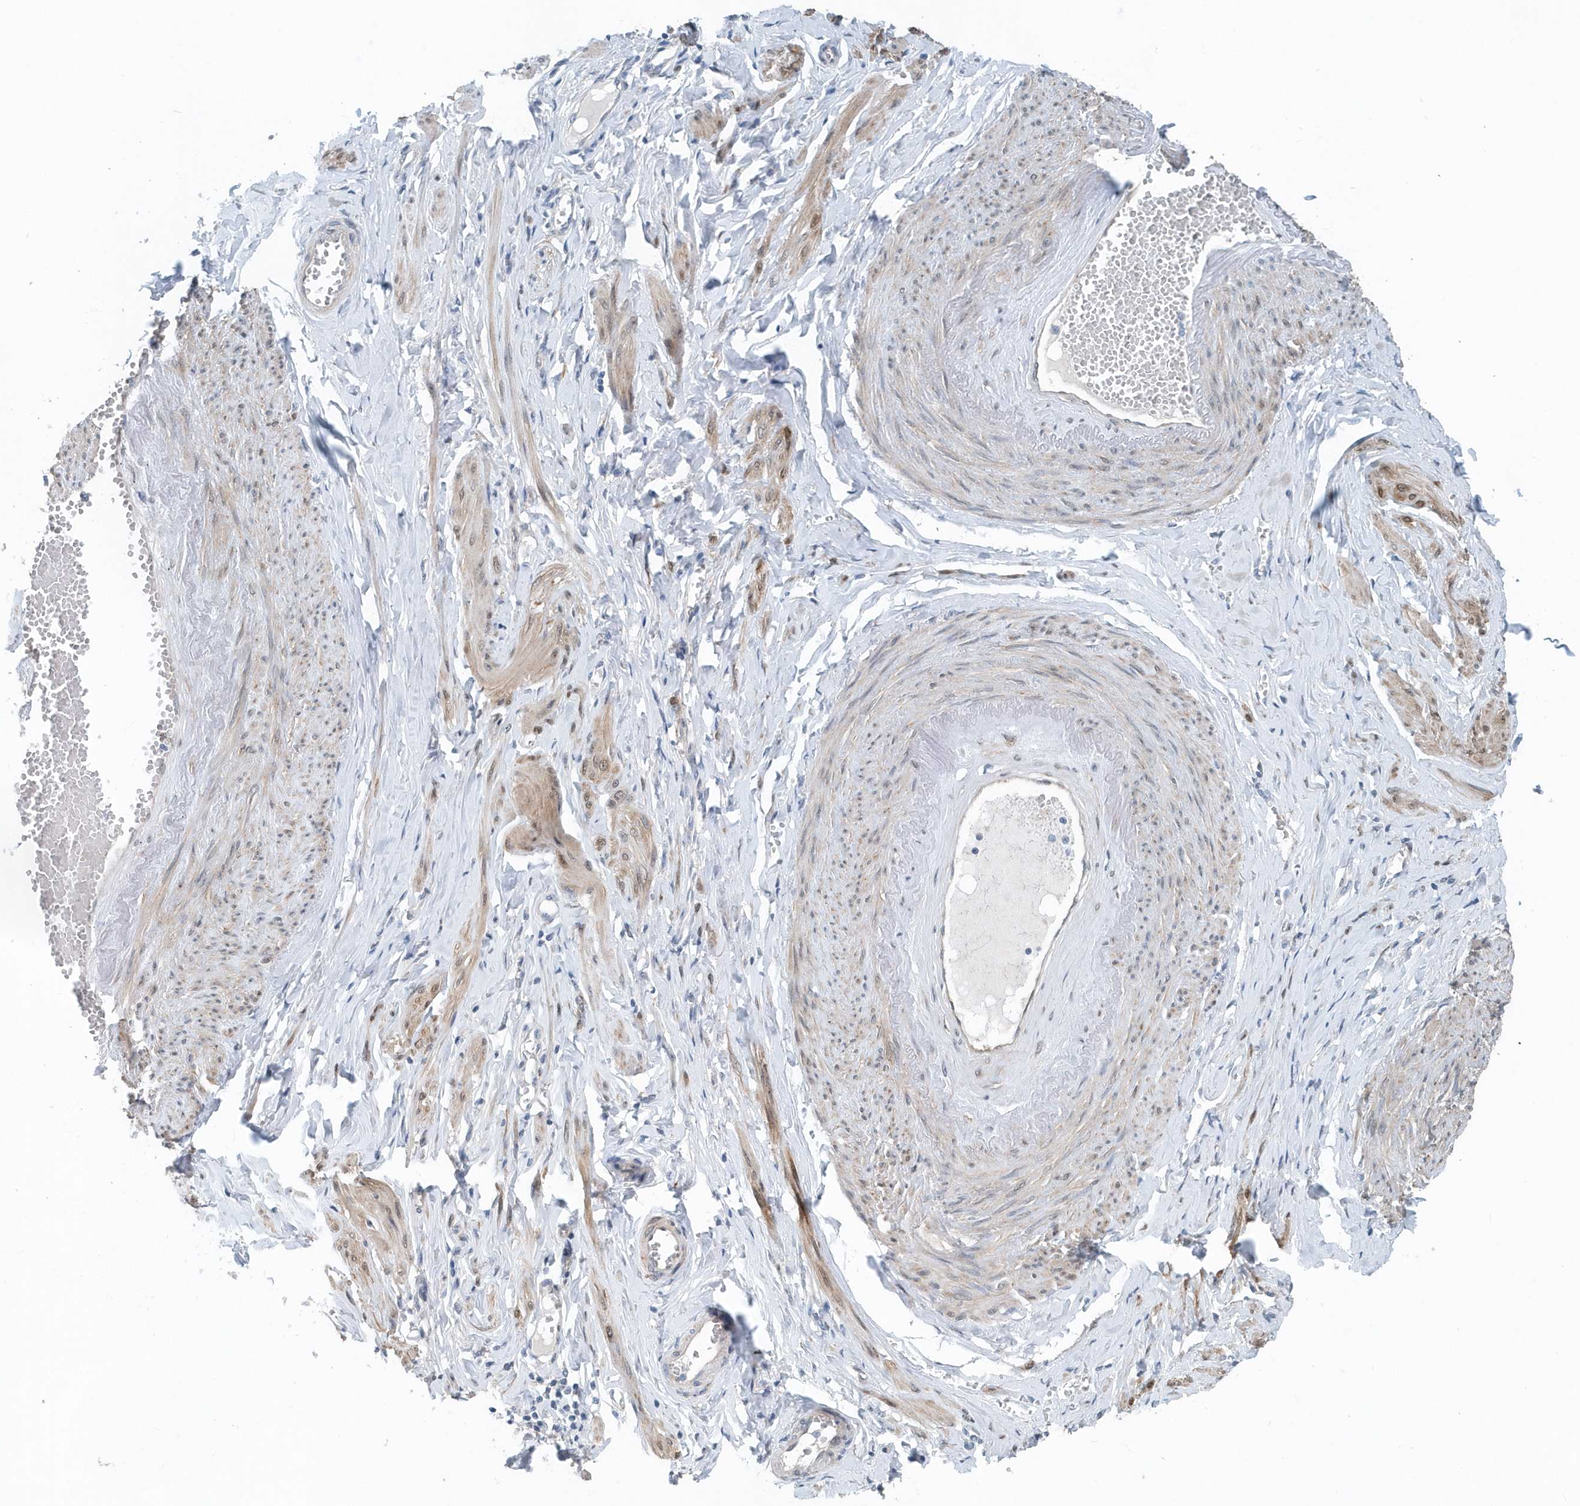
{"staining": {"intensity": "weak", "quantity": ">75%", "location": "cytoplasmic/membranous"}, "tissue": "adipose tissue", "cell_type": "Adipocytes", "image_type": "normal", "snomed": [{"axis": "morphology", "description": "Normal tissue, NOS"}, {"axis": "topography", "description": "Vascular tissue"}, {"axis": "topography", "description": "Fallopian tube"}, {"axis": "topography", "description": "Ovary"}], "caption": "Brown immunohistochemical staining in normal adipose tissue demonstrates weak cytoplasmic/membranous staining in approximately >75% of adipocytes.", "gene": "PFN2", "patient": {"sex": "female", "age": 67}}